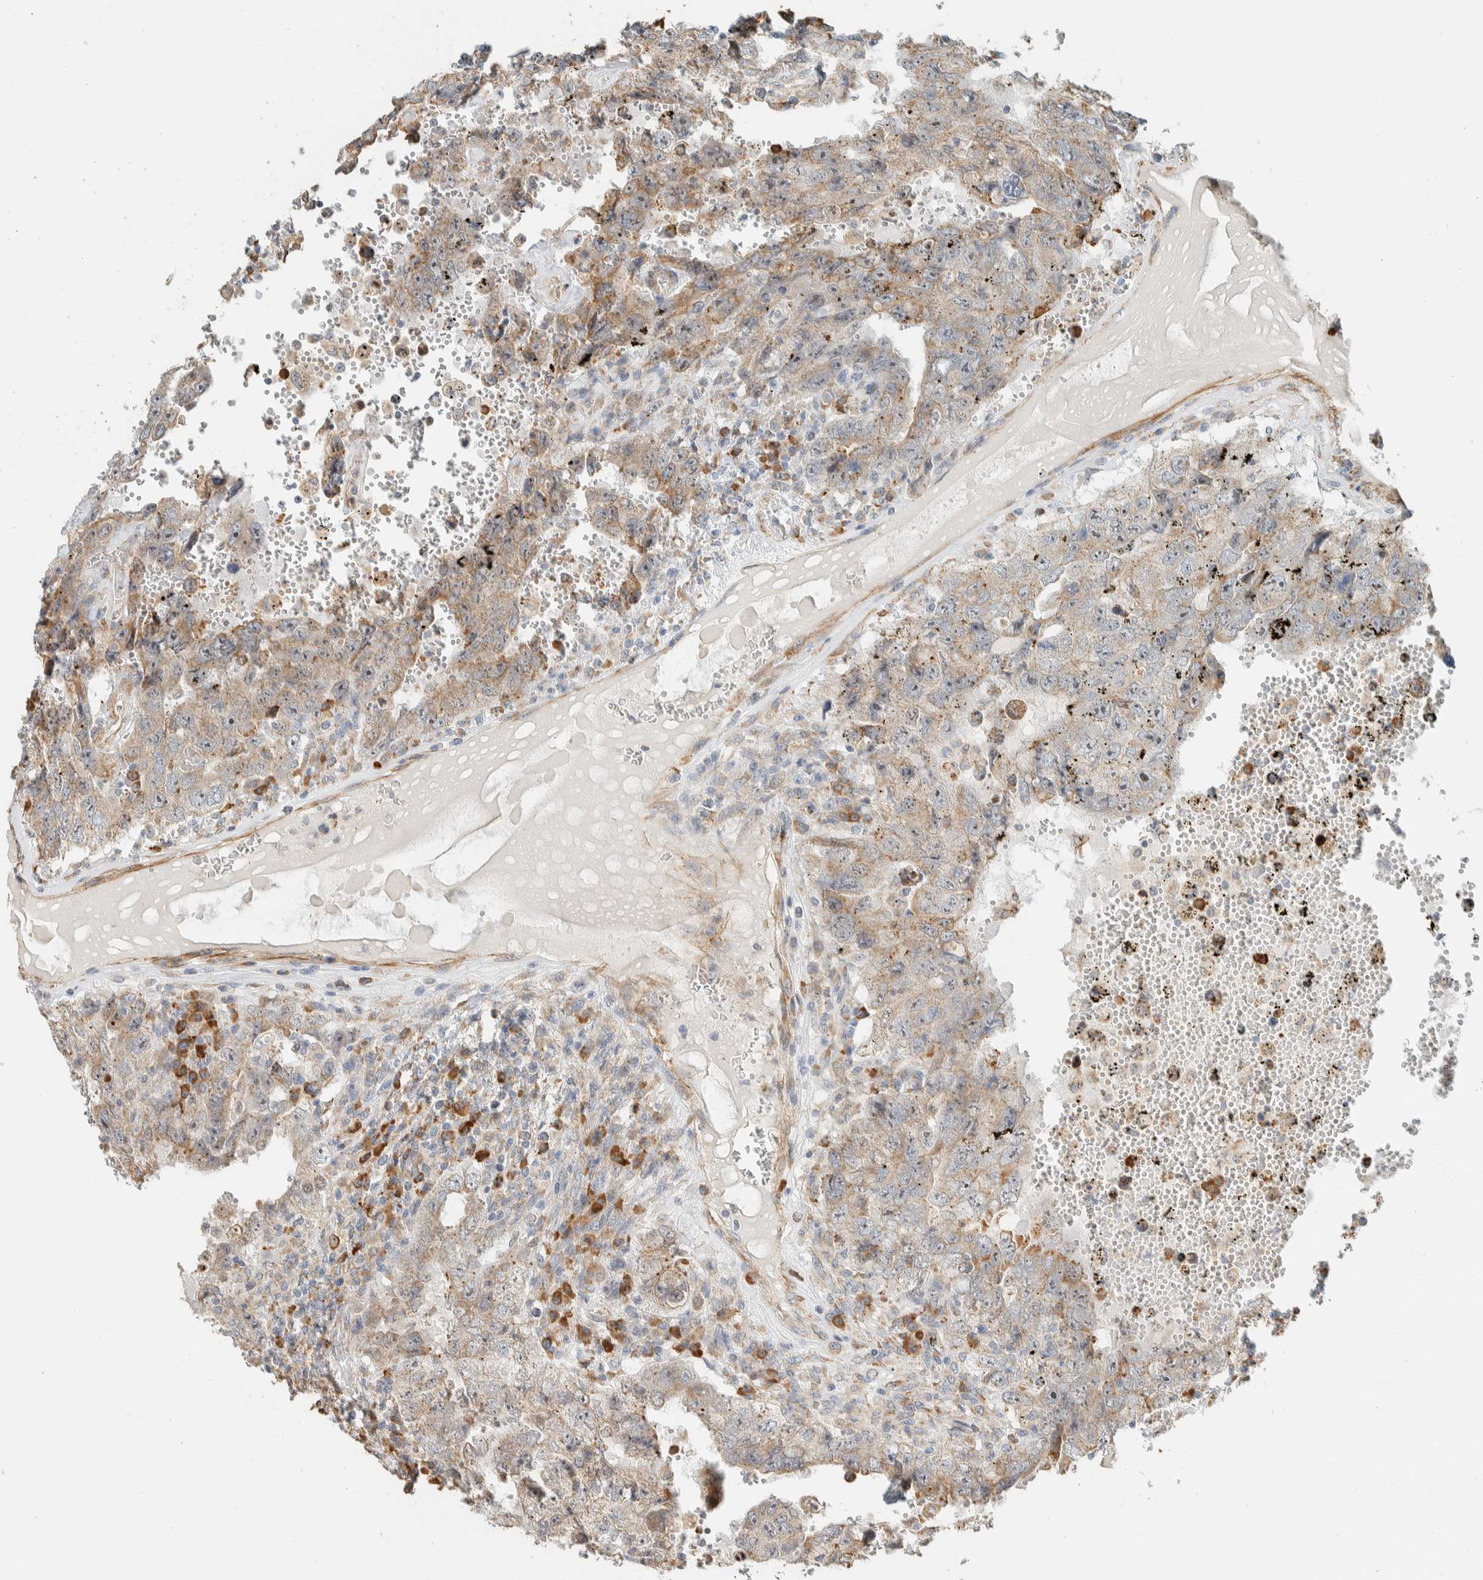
{"staining": {"intensity": "weak", "quantity": ">75%", "location": "cytoplasmic/membranous"}, "tissue": "testis cancer", "cell_type": "Tumor cells", "image_type": "cancer", "snomed": [{"axis": "morphology", "description": "Carcinoma, Embryonal, NOS"}, {"axis": "topography", "description": "Testis"}], "caption": "Brown immunohistochemical staining in human testis embryonal carcinoma reveals weak cytoplasmic/membranous staining in about >75% of tumor cells. Nuclei are stained in blue.", "gene": "KLHL40", "patient": {"sex": "male", "age": 26}}